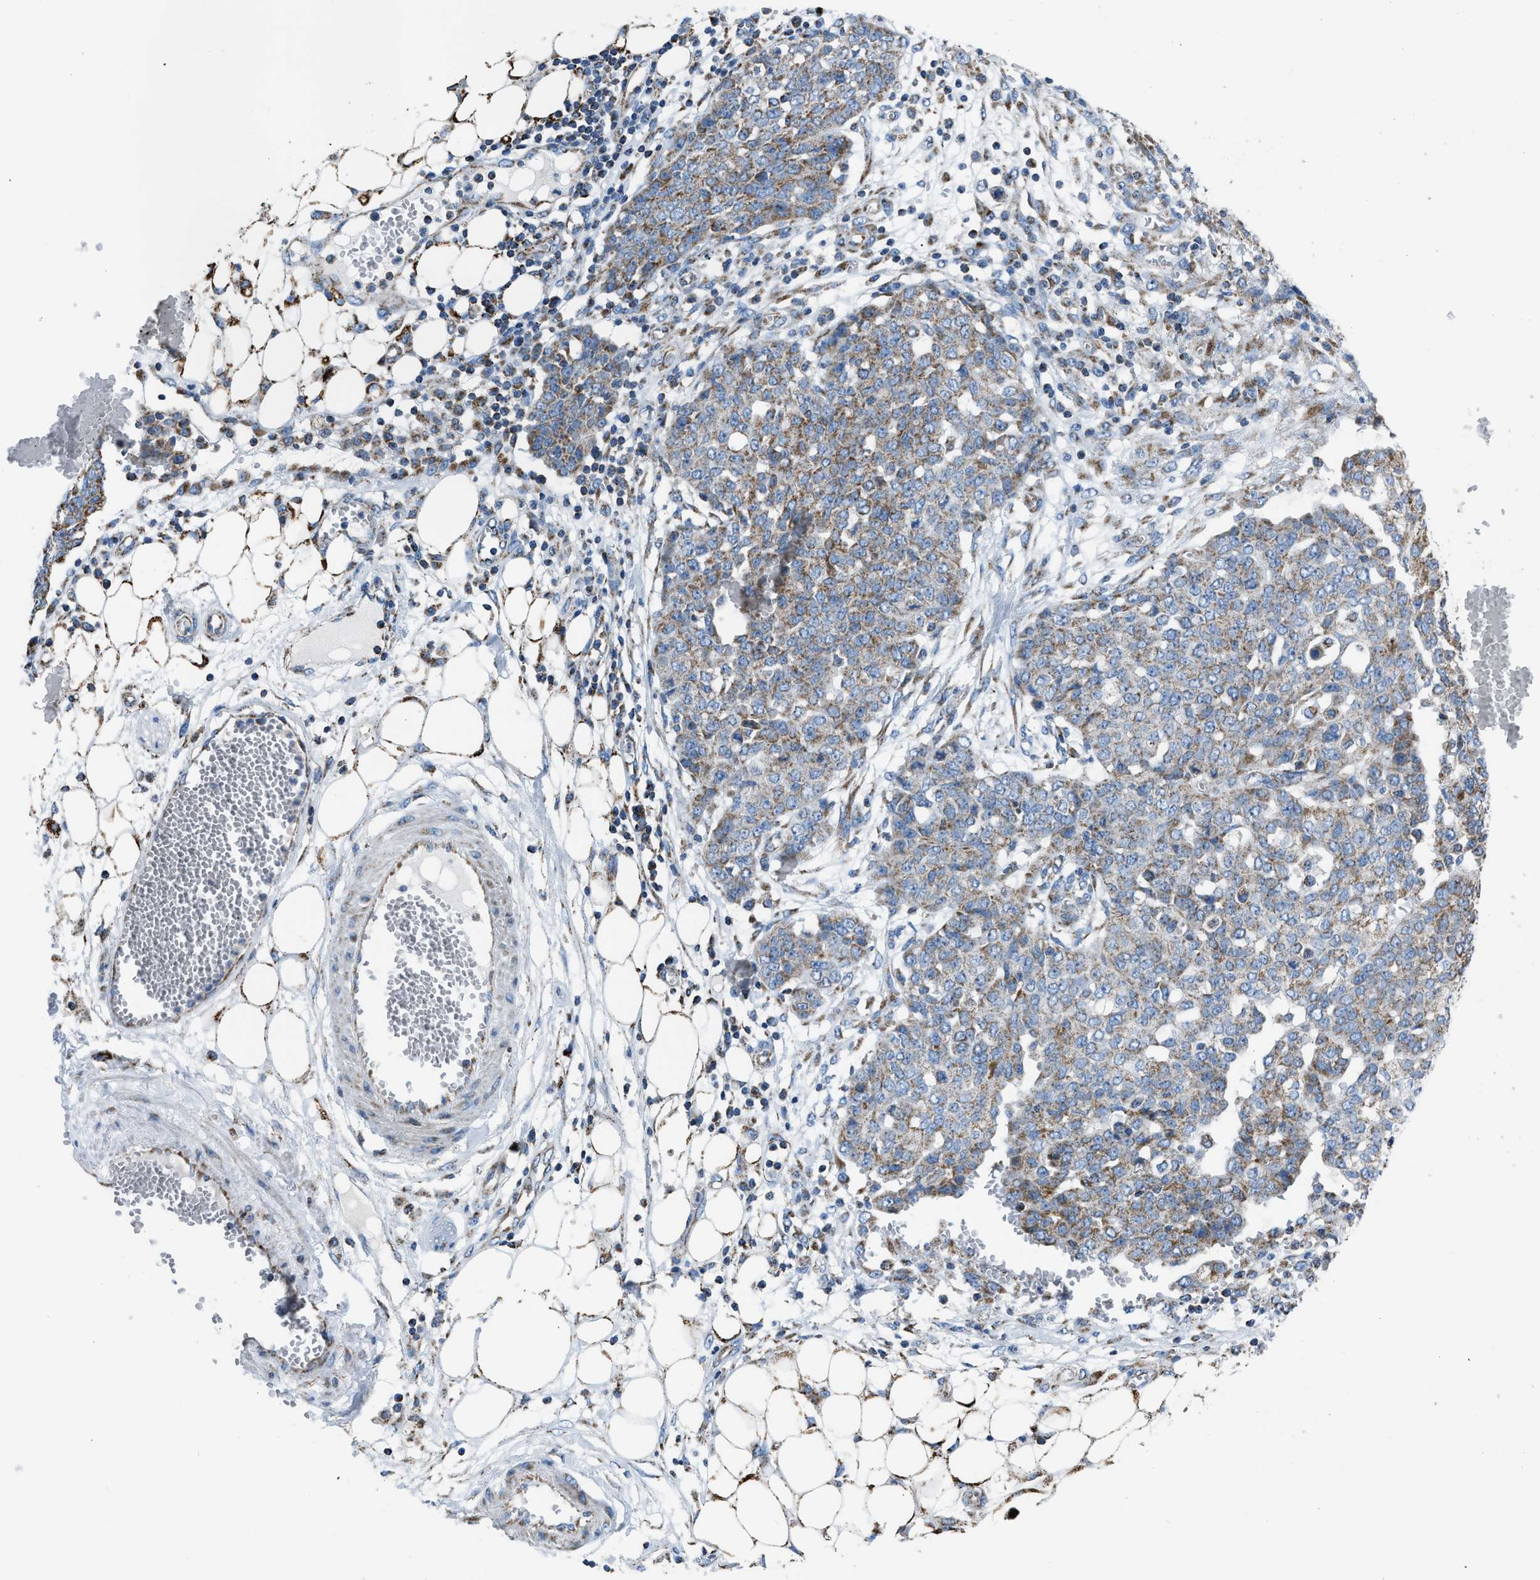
{"staining": {"intensity": "moderate", "quantity": ">75%", "location": "cytoplasmic/membranous"}, "tissue": "ovarian cancer", "cell_type": "Tumor cells", "image_type": "cancer", "snomed": [{"axis": "morphology", "description": "Cystadenocarcinoma, serous, NOS"}, {"axis": "topography", "description": "Soft tissue"}, {"axis": "topography", "description": "Ovary"}], "caption": "DAB immunohistochemical staining of ovarian cancer displays moderate cytoplasmic/membranous protein expression in approximately >75% of tumor cells.", "gene": "ETFB", "patient": {"sex": "female", "age": 57}}